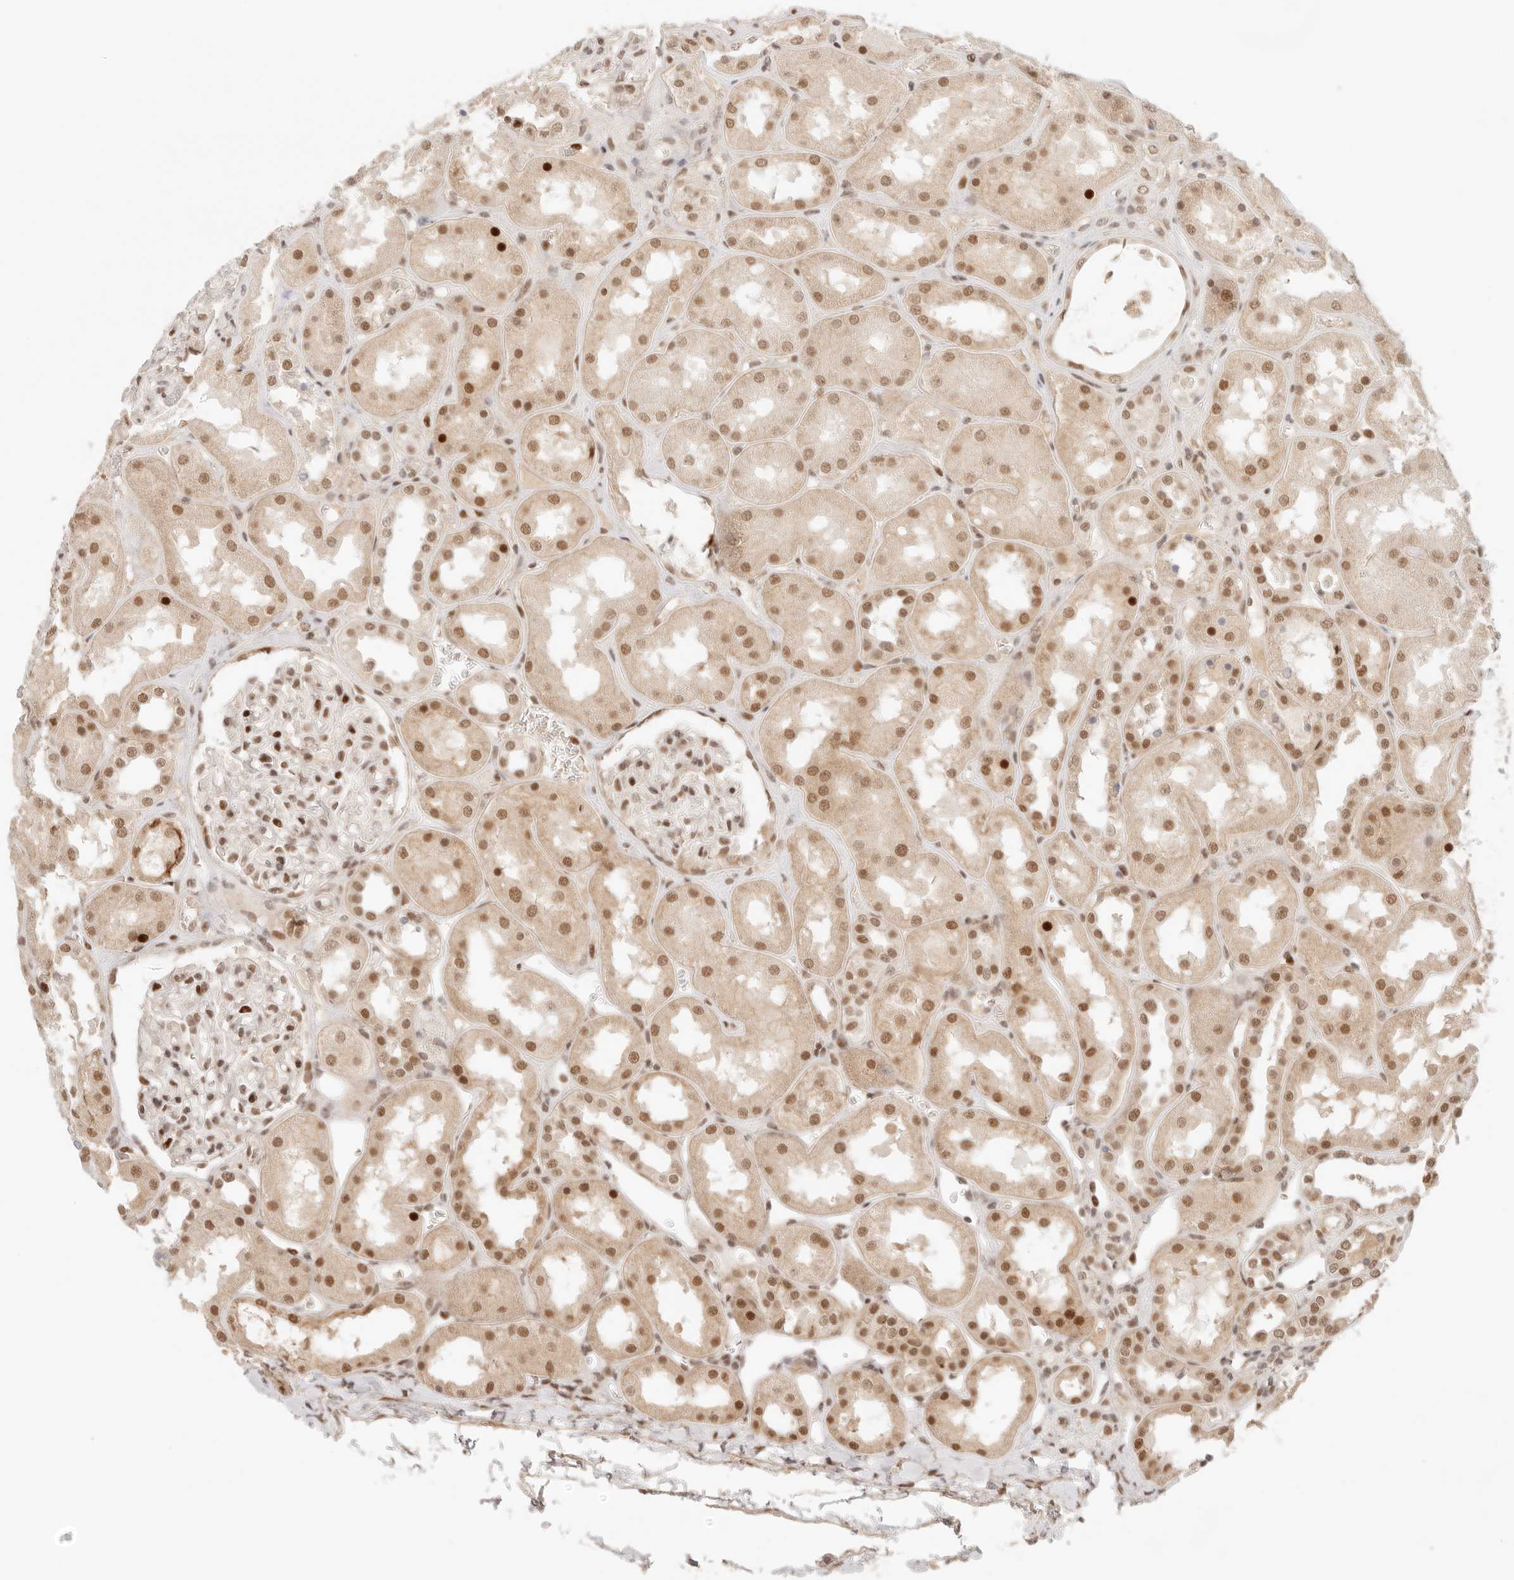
{"staining": {"intensity": "moderate", "quantity": "25%-75%", "location": "nuclear"}, "tissue": "kidney", "cell_type": "Cells in glomeruli", "image_type": "normal", "snomed": [{"axis": "morphology", "description": "Normal tissue, NOS"}, {"axis": "topography", "description": "Kidney"}], "caption": "Immunohistochemical staining of unremarkable human kidney exhibits medium levels of moderate nuclear expression in about 25%-75% of cells in glomeruli.", "gene": "HOXC5", "patient": {"sex": "male", "age": 70}}